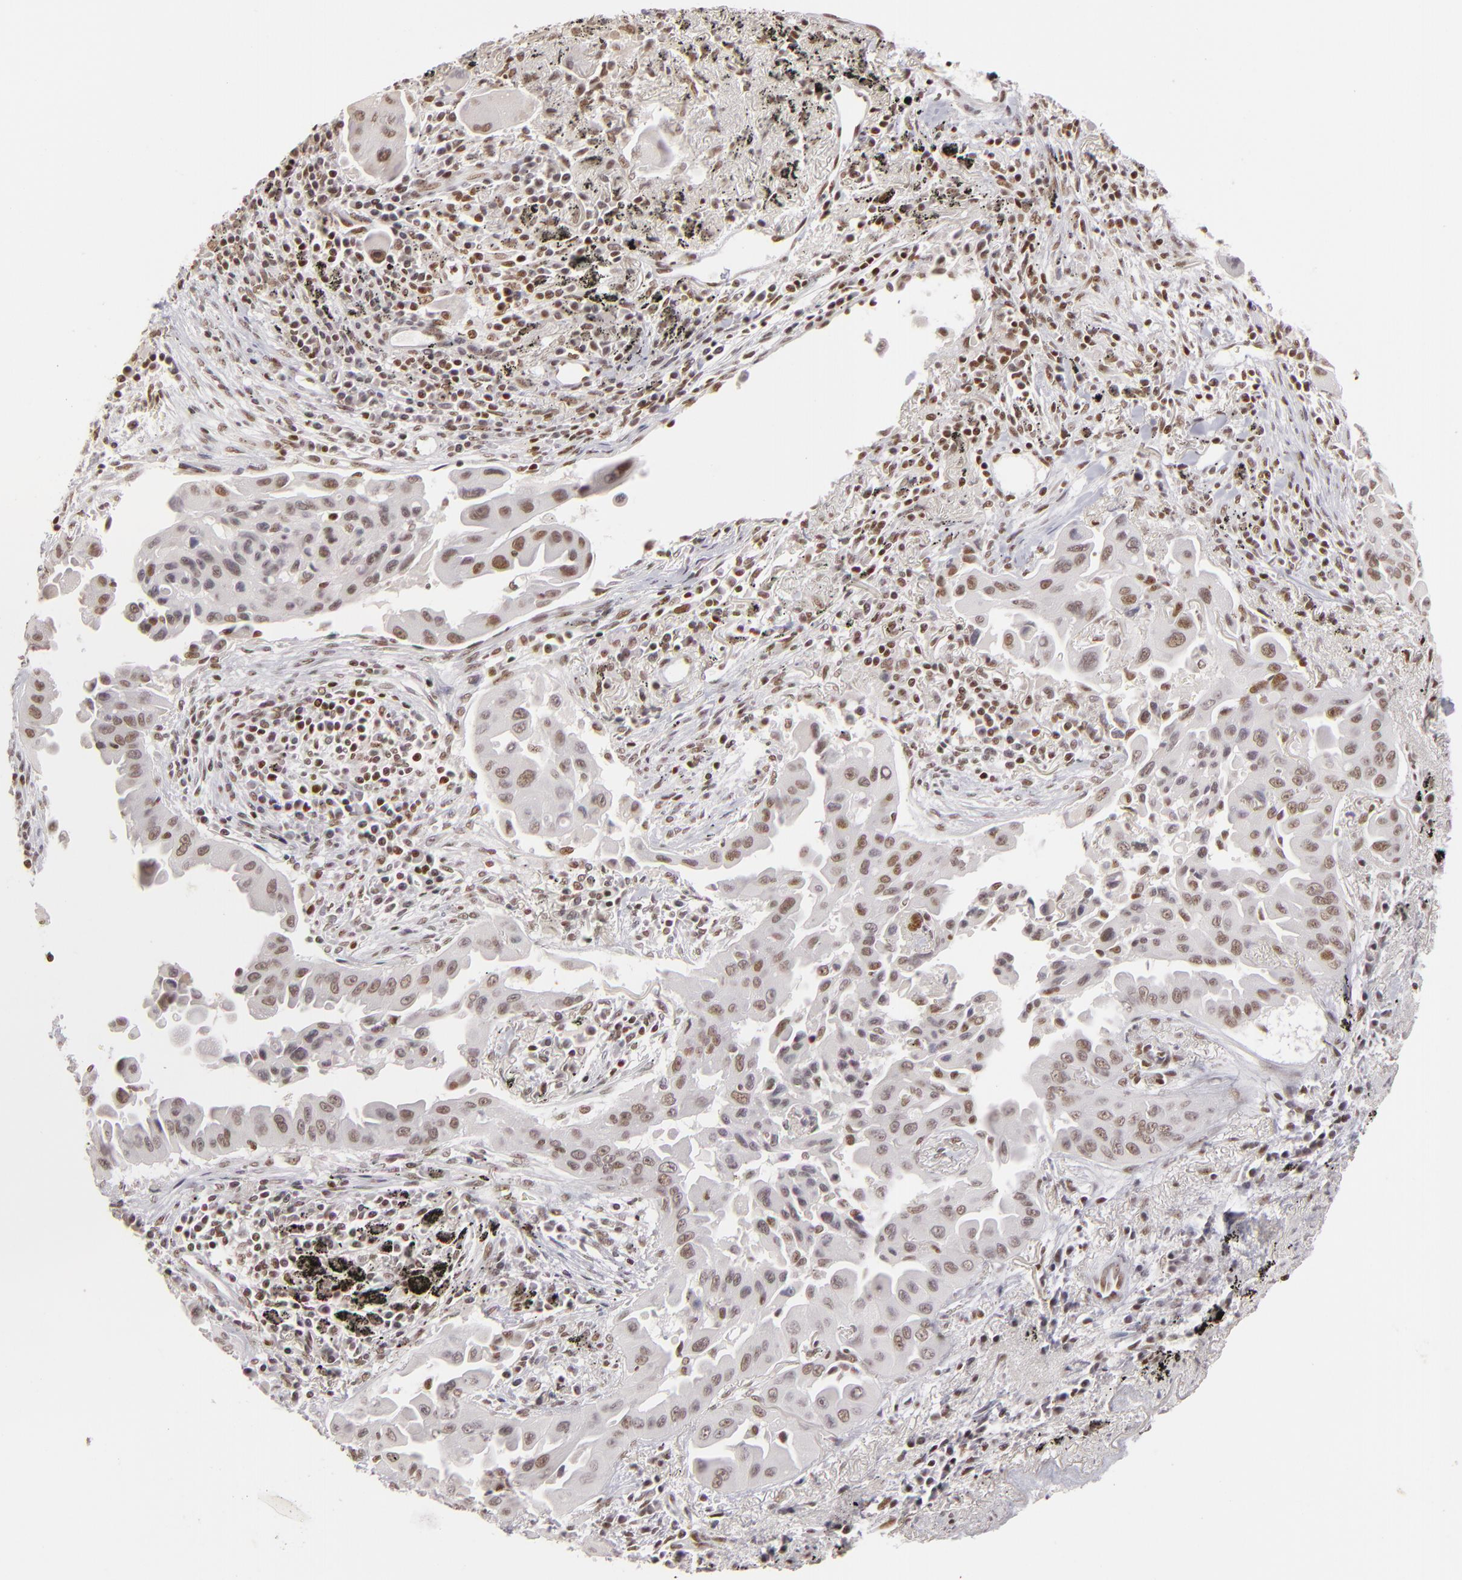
{"staining": {"intensity": "moderate", "quantity": ">75%", "location": "nuclear"}, "tissue": "lung cancer", "cell_type": "Tumor cells", "image_type": "cancer", "snomed": [{"axis": "morphology", "description": "Adenocarcinoma, NOS"}, {"axis": "topography", "description": "Lung"}], "caption": "Protein staining by IHC exhibits moderate nuclear expression in about >75% of tumor cells in lung adenocarcinoma.", "gene": "DAXX", "patient": {"sex": "male", "age": 68}}